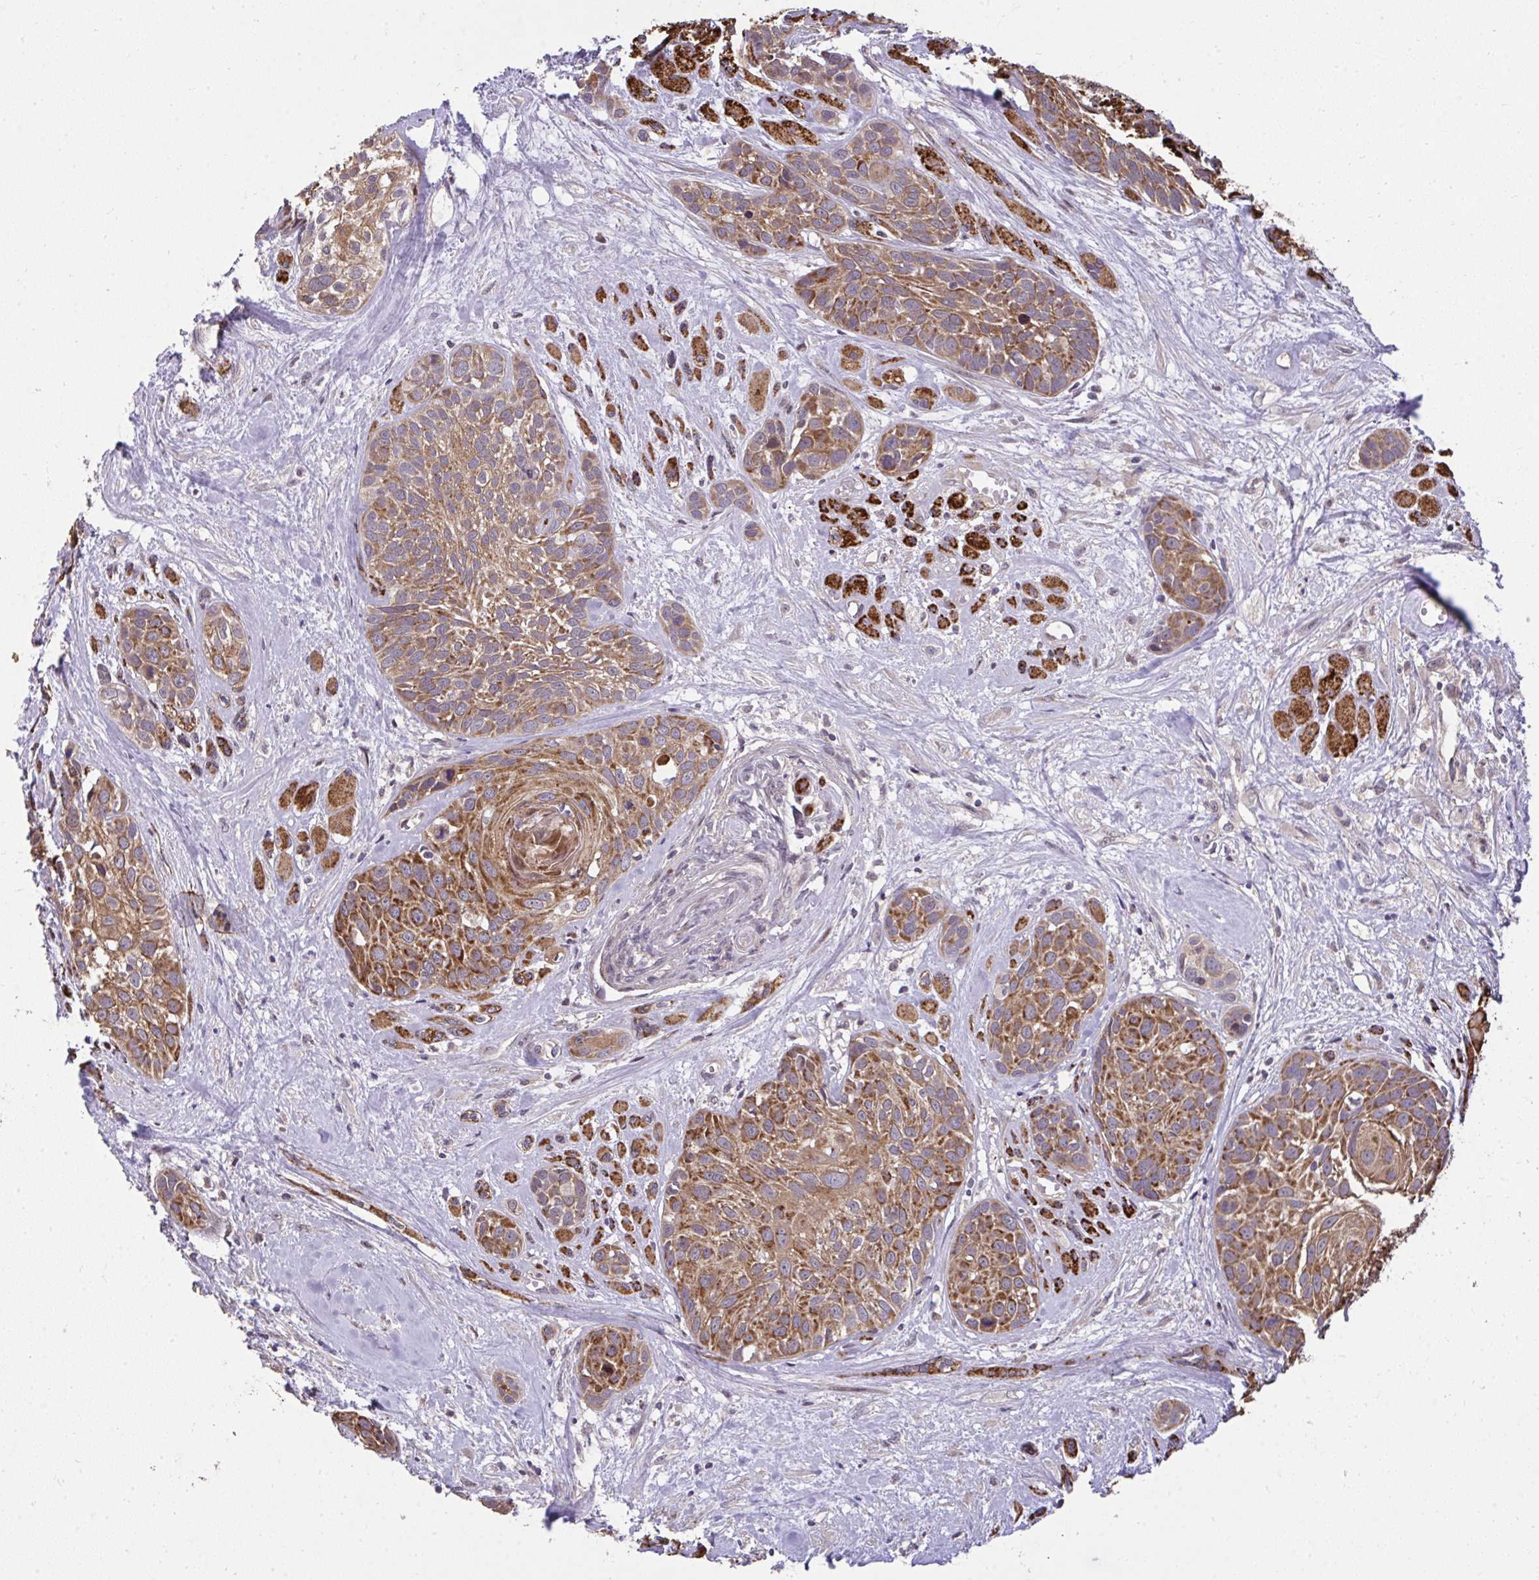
{"staining": {"intensity": "moderate", "quantity": ">75%", "location": "cytoplasmic/membranous"}, "tissue": "head and neck cancer", "cell_type": "Tumor cells", "image_type": "cancer", "snomed": [{"axis": "morphology", "description": "Squamous cell carcinoma, NOS"}, {"axis": "topography", "description": "Head-Neck"}], "caption": "The immunohistochemical stain highlights moderate cytoplasmic/membranous positivity in tumor cells of head and neck cancer tissue. The staining was performed using DAB, with brown indicating positive protein expression. Nuclei are stained blue with hematoxylin.", "gene": "RDH14", "patient": {"sex": "female", "age": 50}}